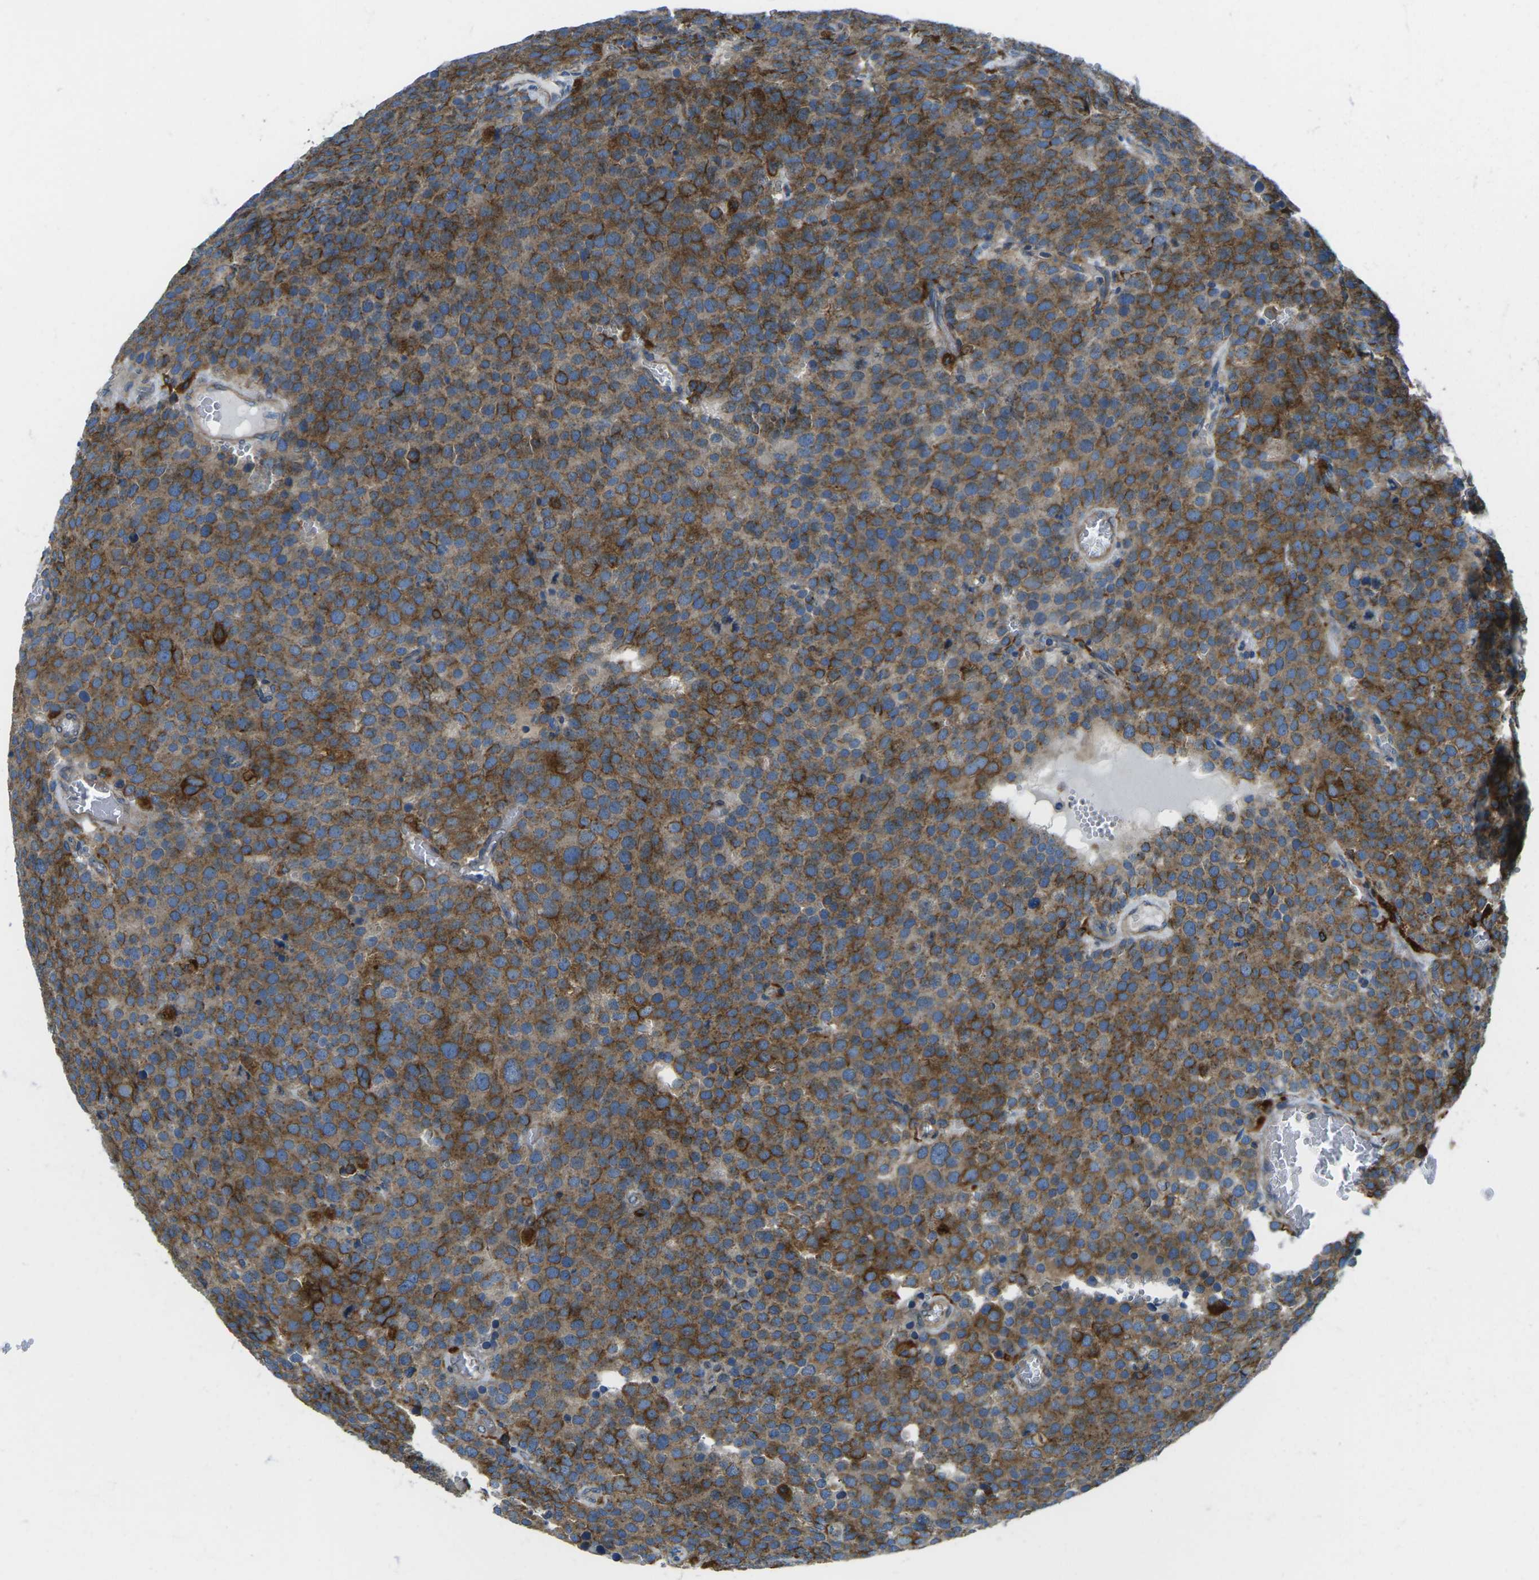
{"staining": {"intensity": "strong", "quantity": "25%-75%", "location": "cytoplasmic/membranous"}, "tissue": "testis cancer", "cell_type": "Tumor cells", "image_type": "cancer", "snomed": [{"axis": "morphology", "description": "Normal tissue, NOS"}, {"axis": "morphology", "description": "Seminoma, NOS"}, {"axis": "topography", "description": "Testis"}], "caption": "Approximately 25%-75% of tumor cells in human seminoma (testis) display strong cytoplasmic/membranous protein positivity as visualized by brown immunohistochemical staining.", "gene": "CDK17", "patient": {"sex": "male", "age": 71}}